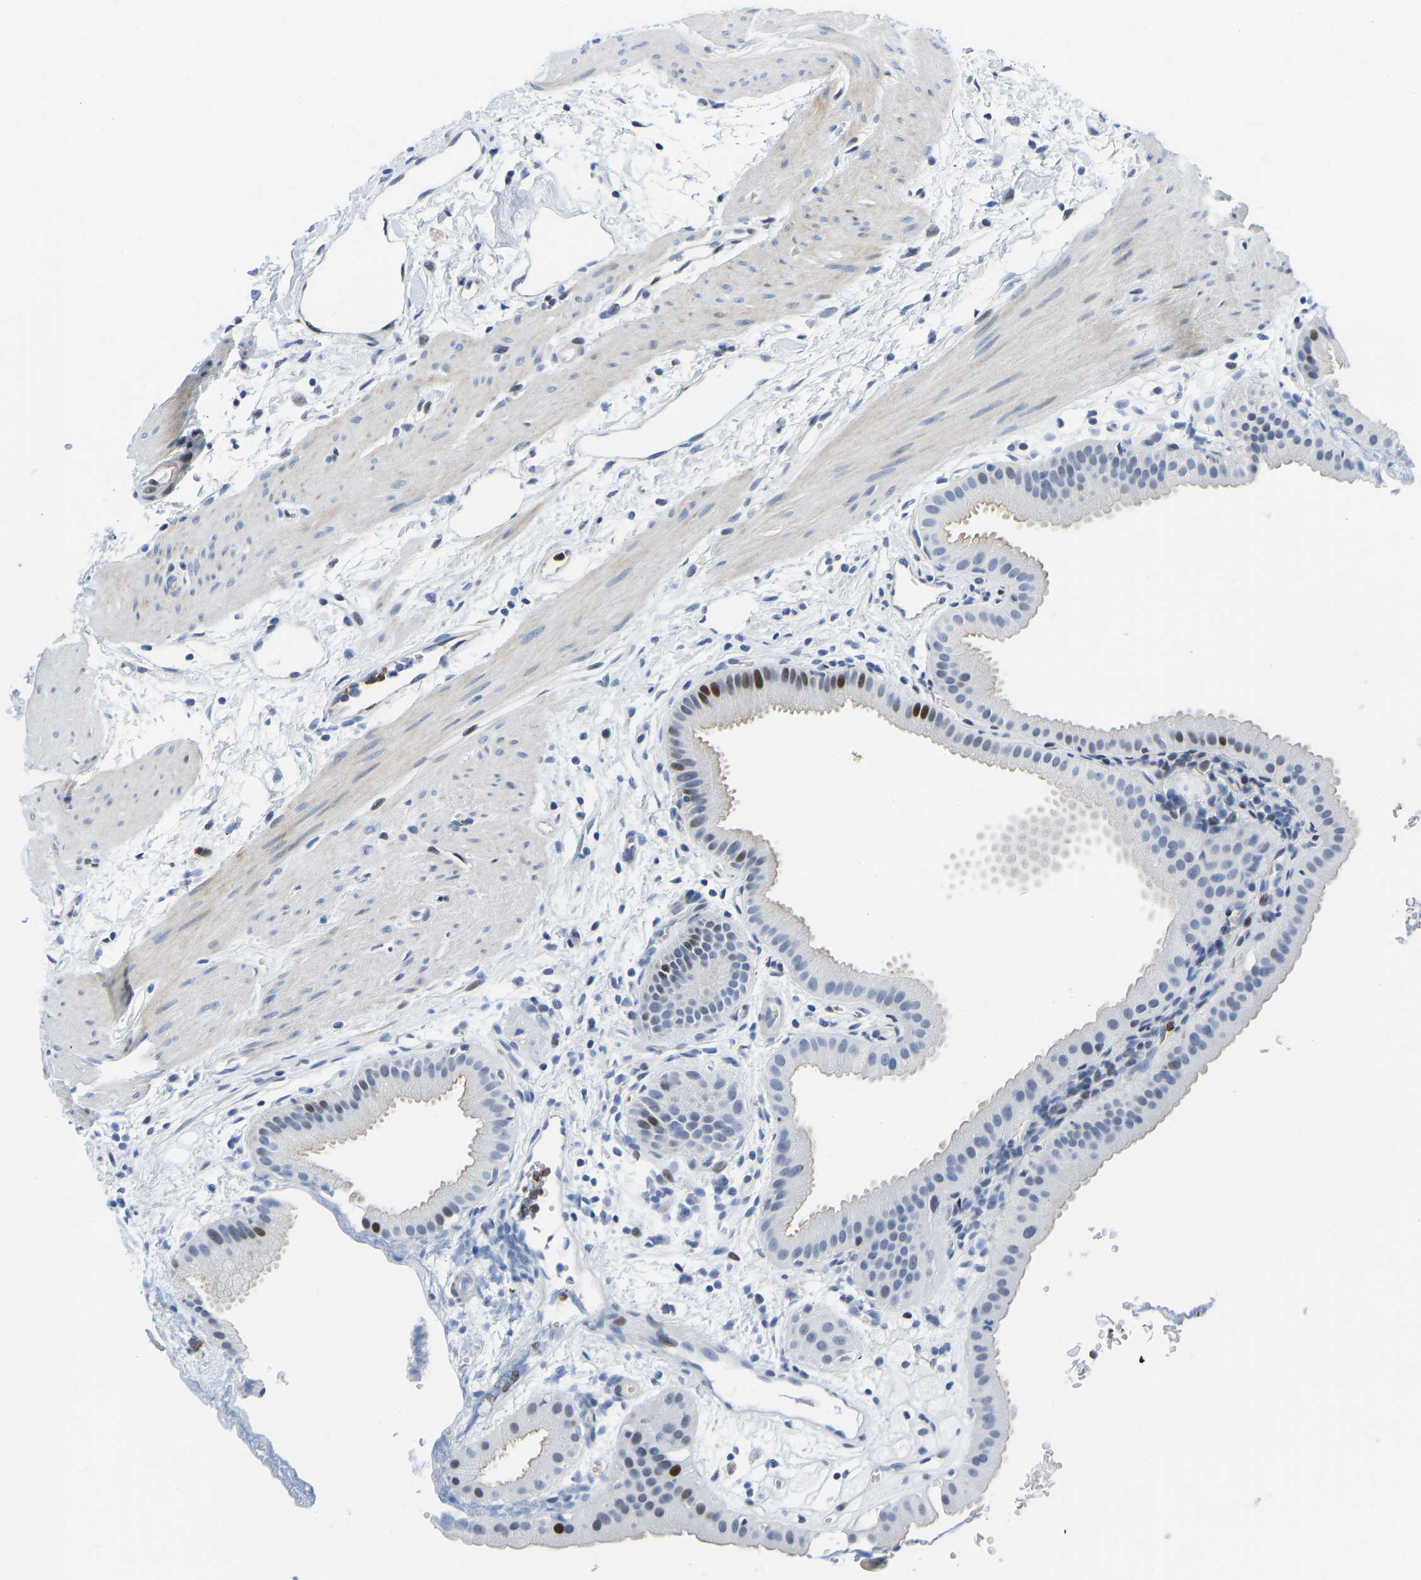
{"staining": {"intensity": "moderate", "quantity": "<25%", "location": "nuclear"}, "tissue": "gallbladder", "cell_type": "Glandular cells", "image_type": "normal", "snomed": [{"axis": "morphology", "description": "Normal tissue, NOS"}, {"axis": "topography", "description": "Gallbladder"}], "caption": "About <25% of glandular cells in unremarkable human gallbladder exhibit moderate nuclear protein expression as visualized by brown immunohistochemical staining.", "gene": "HDAC5", "patient": {"sex": "female", "age": 64}}